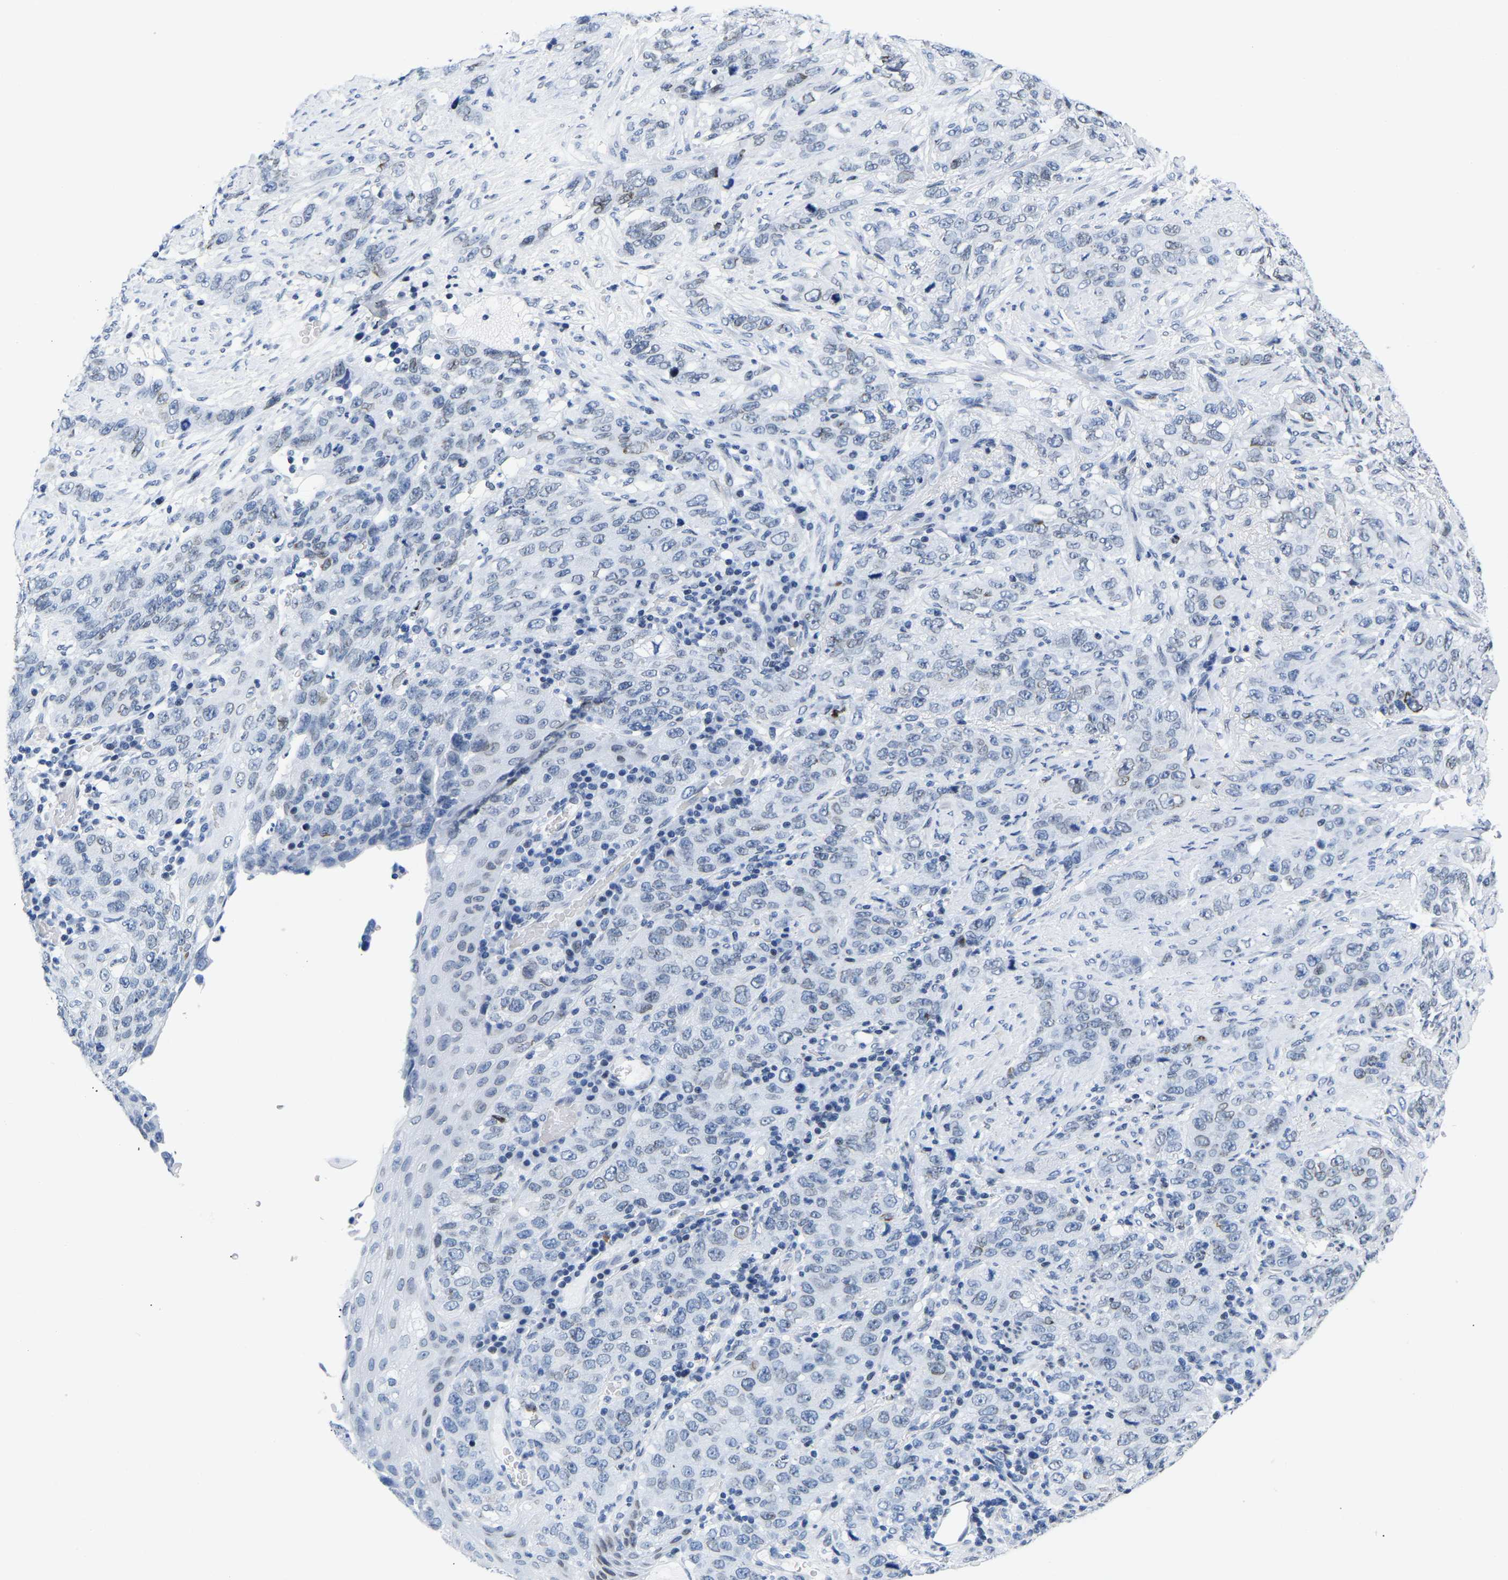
{"staining": {"intensity": "weak", "quantity": "<25%", "location": "nuclear"}, "tissue": "stomach cancer", "cell_type": "Tumor cells", "image_type": "cancer", "snomed": [{"axis": "morphology", "description": "Adenocarcinoma, NOS"}, {"axis": "topography", "description": "Stomach"}], "caption": "A high-resolution histopathology image shows immunohistochemistry staining of stomach cancer (adenocarcinoma), which shows no significant staining in tumor cells. (IHC, brightfield microscopy, high magnification).", "gene": "UPK3A", "patient": {"sex": "male", "age": 48}}